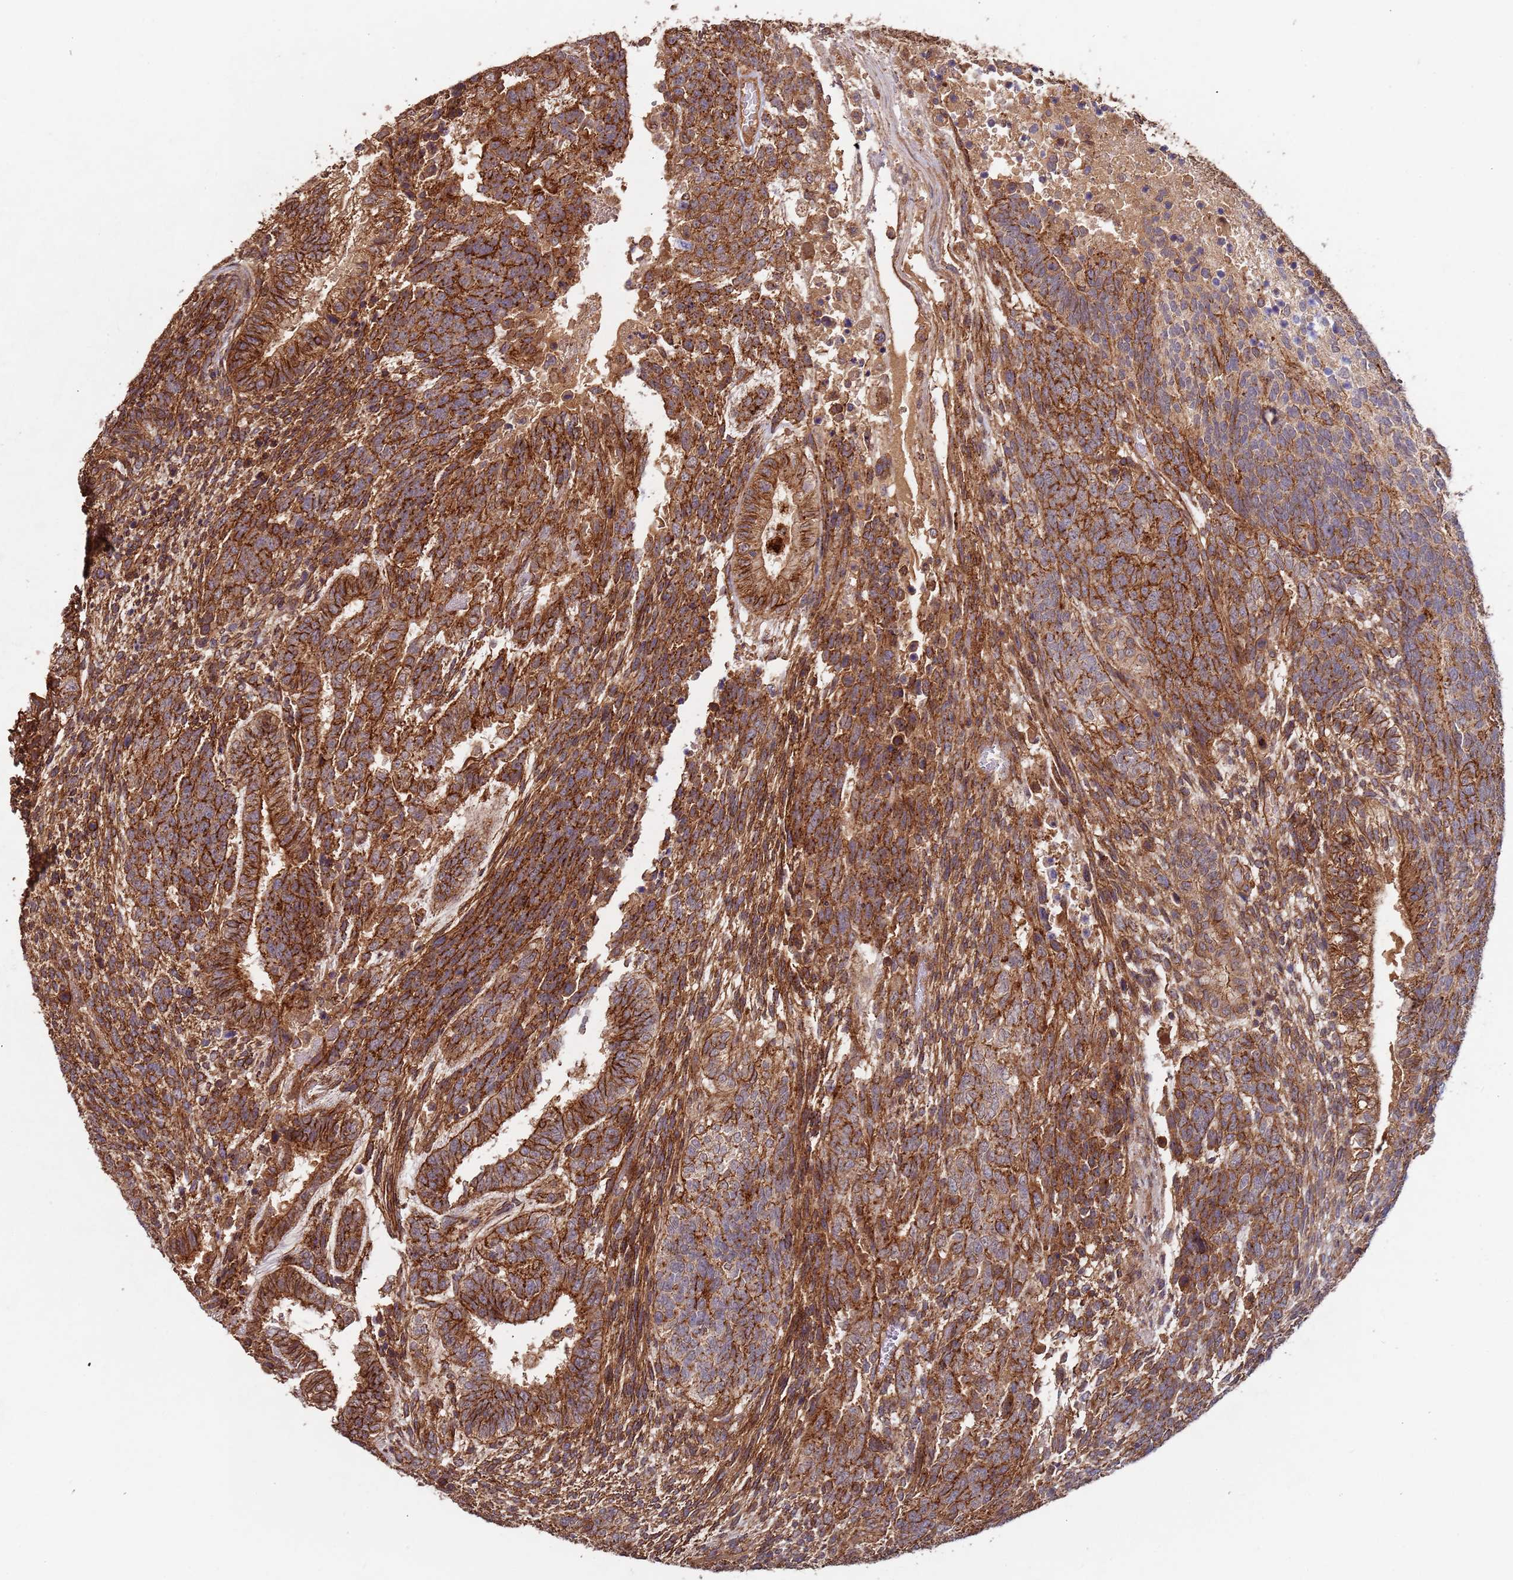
{"staining": {"intensity": "strong", "quantity": ">75%", "location": "cytoplasmic/membranous"}, "tissue": "testis cancer", "cell_type": "Tumor cells", "image_type": "cancer", "snomed": [{"axis": "morphology", "description": "Carcinoma, Embryonal, NOS"}, {"axis": "topography", "description": "Testis"}], "caption": "Strong cytoplasmic/membranous positivity is present in approximately >75% of tumor cells in testis embryonal carcinoma.", "gene": "KANSL1L", "patient": {"sex": "male", "age": 23}}